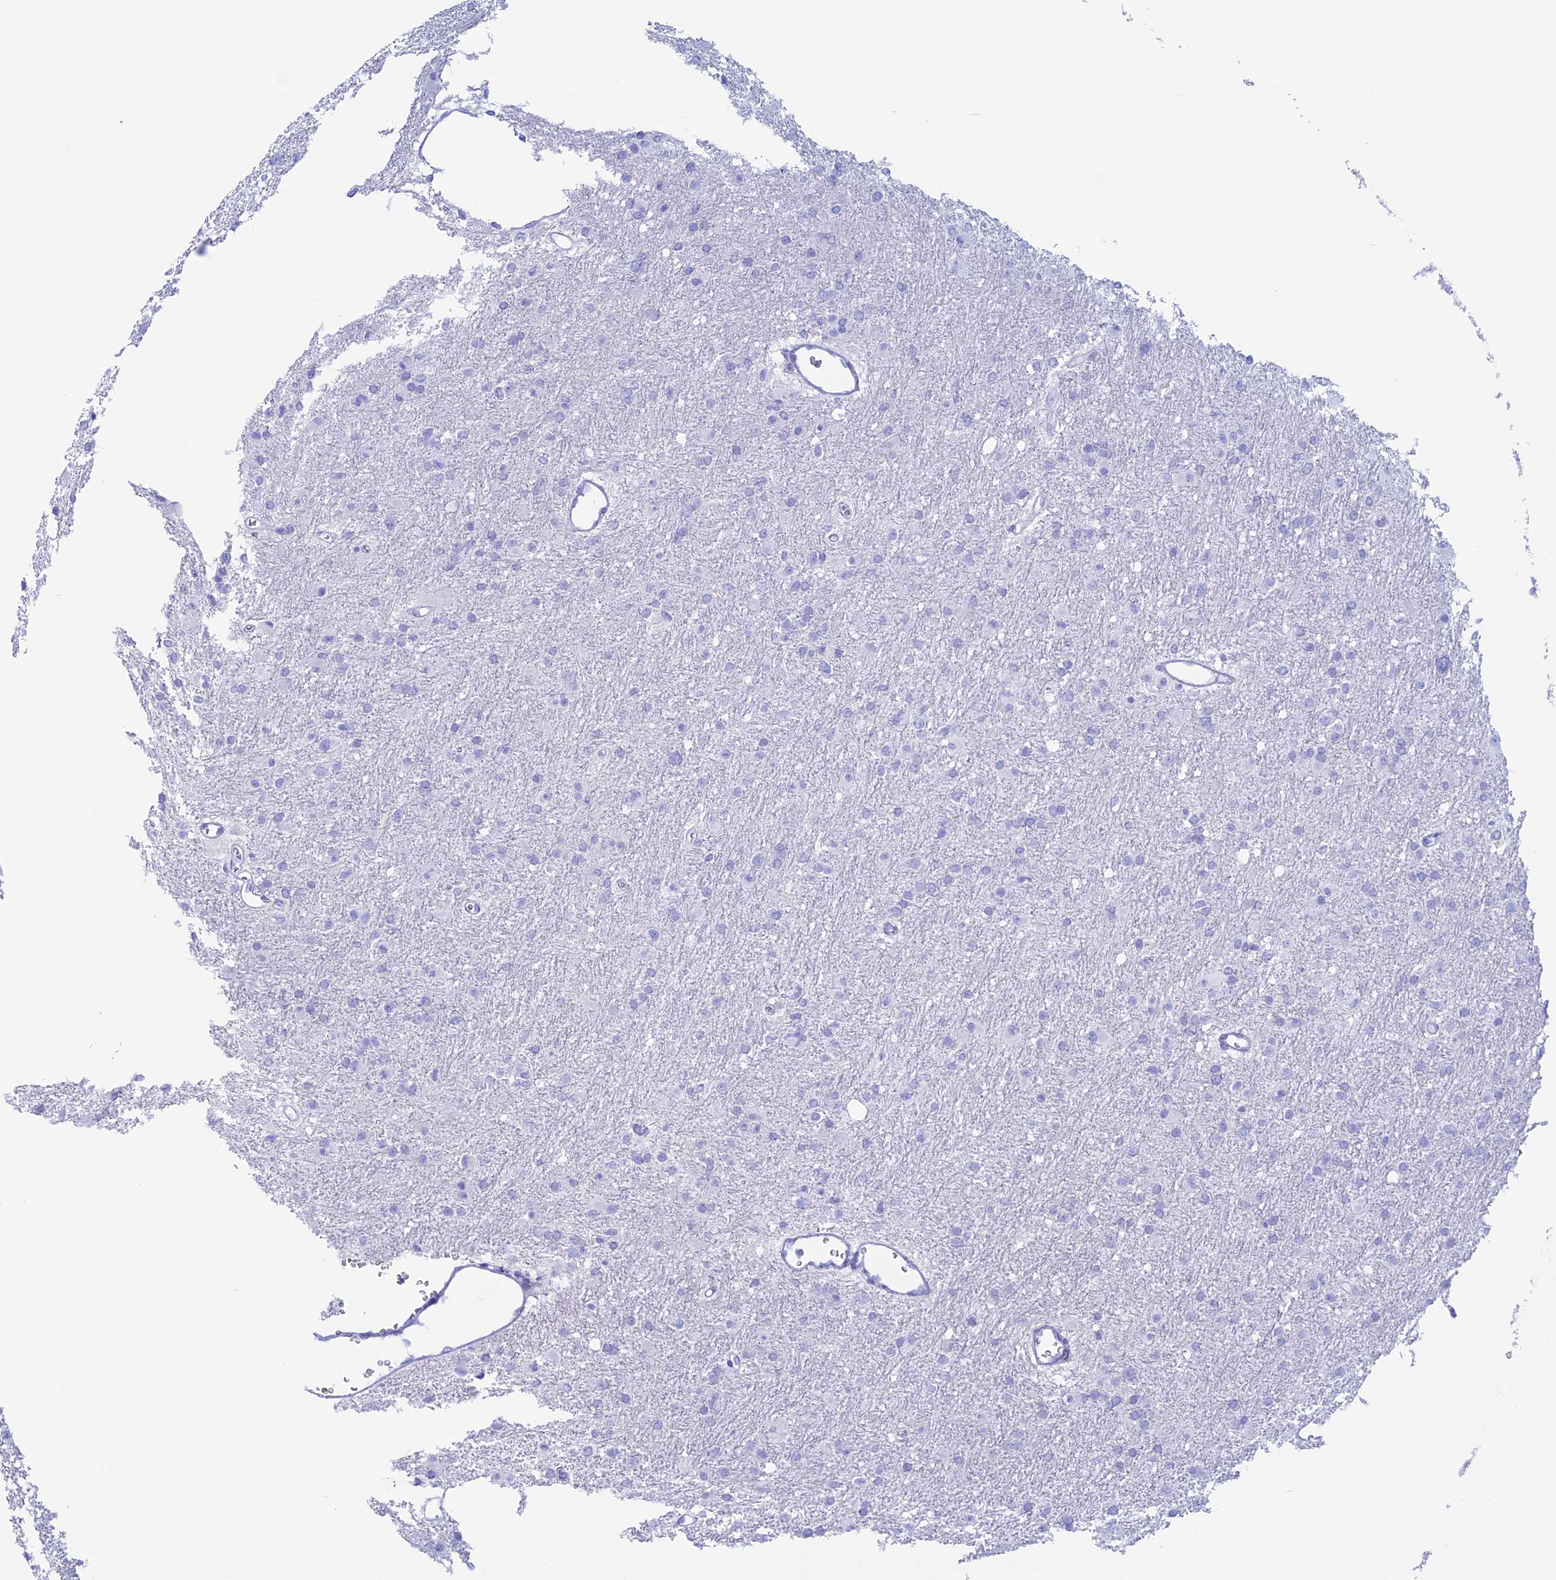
{"staining": {"intensity": "negative", "quantity": "none", "location": "none"}, "tissue": "glioma", "cell_type": "Tumor cells", "image_type": "cancer", "snomed": [{"axis": "morphology", "description": "Glioma, malignant, High grade"}, {"axis": "topography", "description": "Cerebral cortex"}], "caption": "Tumor cells show no significant expression in glioma.", "gene": "RP1", "patient": {"sex": "female", "age": 36}}